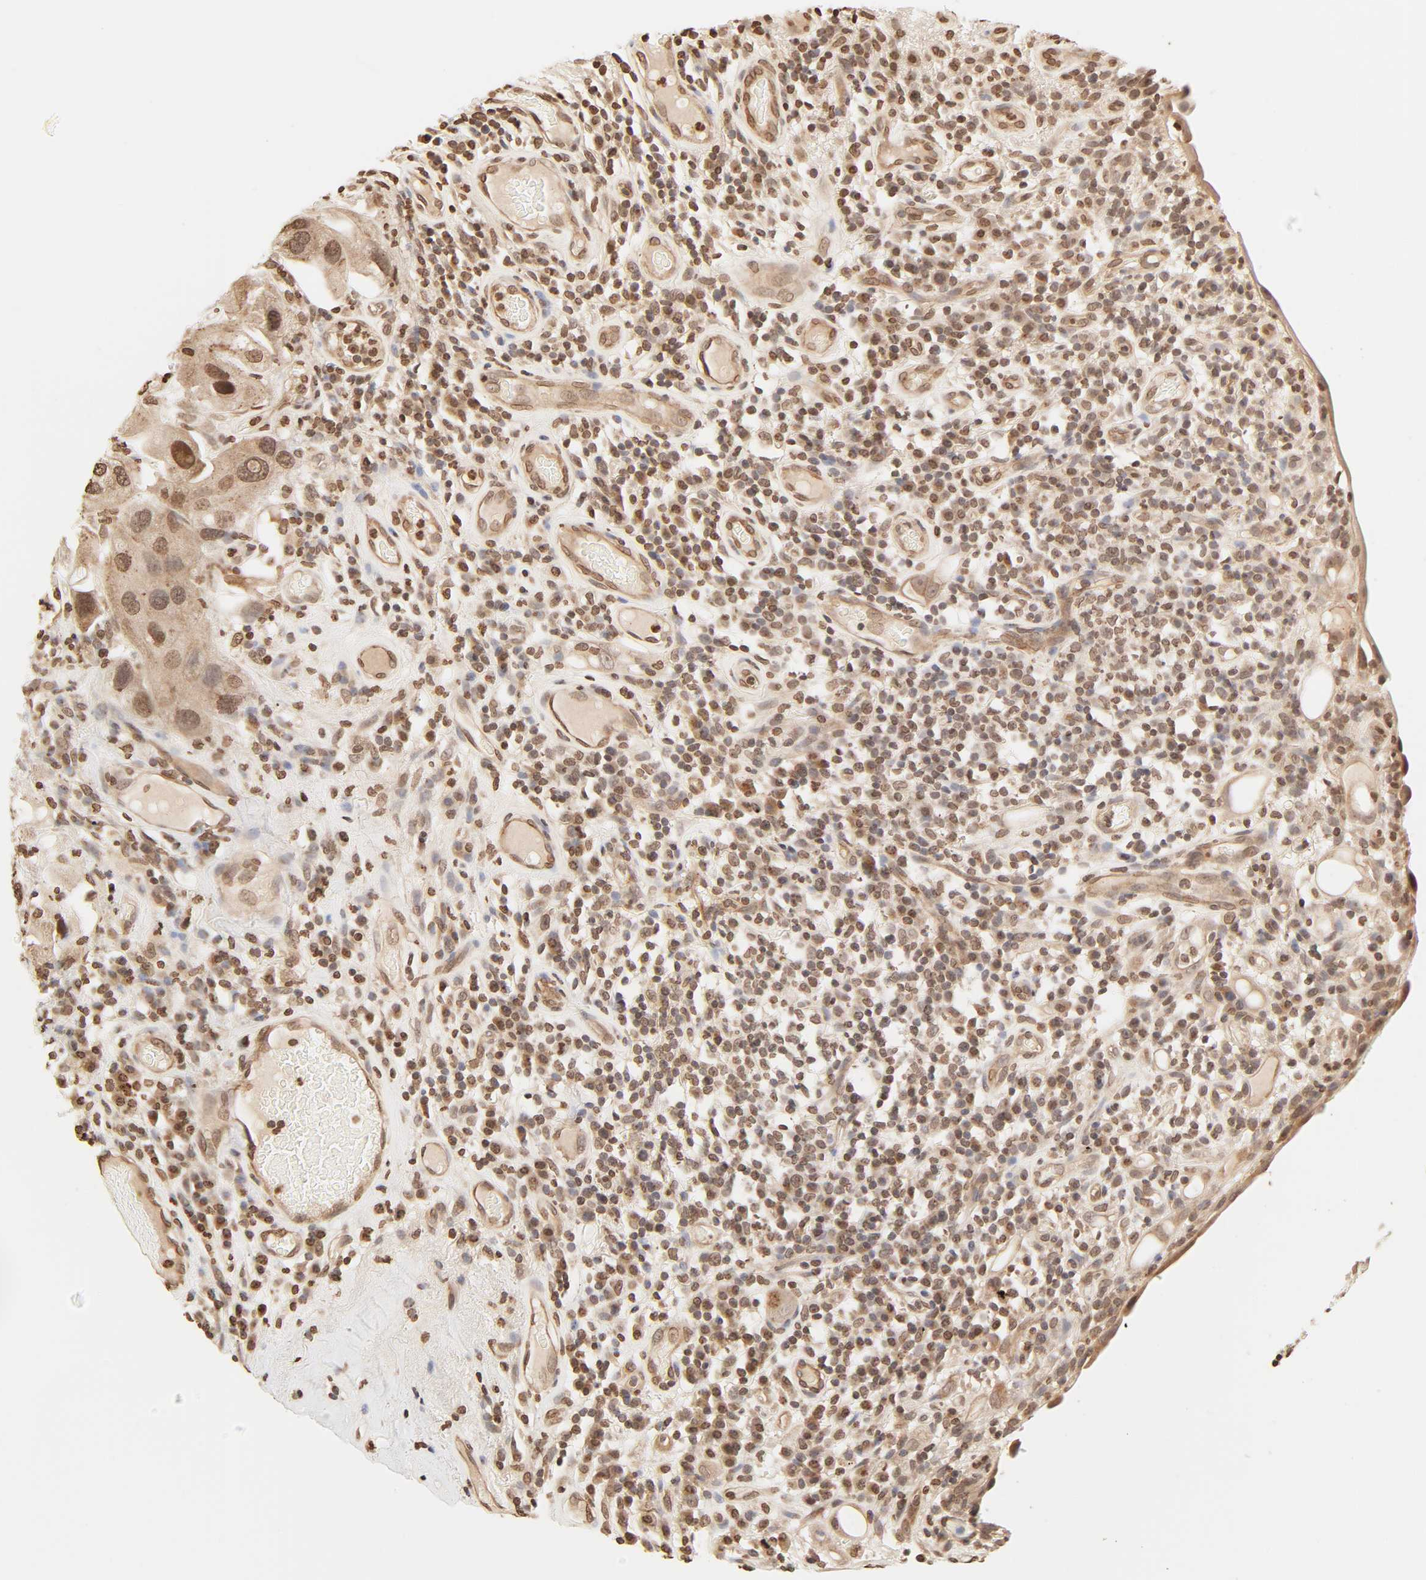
{"staining": {"intensity": "moderate", "quantity": ">75%", "location": "cytoplasmic/membranous,nuclear"}, "tissue": "urothelial cancer", "cell_type": "Tumor cells", "image_type": "cancer", "snomed": [{"axis": "morphology", "description": "Urothelial carcinoma, High grade"}, {"axis": "topography", "description": "Urinary bladder"}], "caption": "Immunohistochemical staining of urothelial cancer shows medium levels of moderate cytoplasmic/membranous and nuclear protein positivity in approximately >75% of tumor cells.", "gene": "TBL1X", "patient": {"sex": "female", "age": 64}}